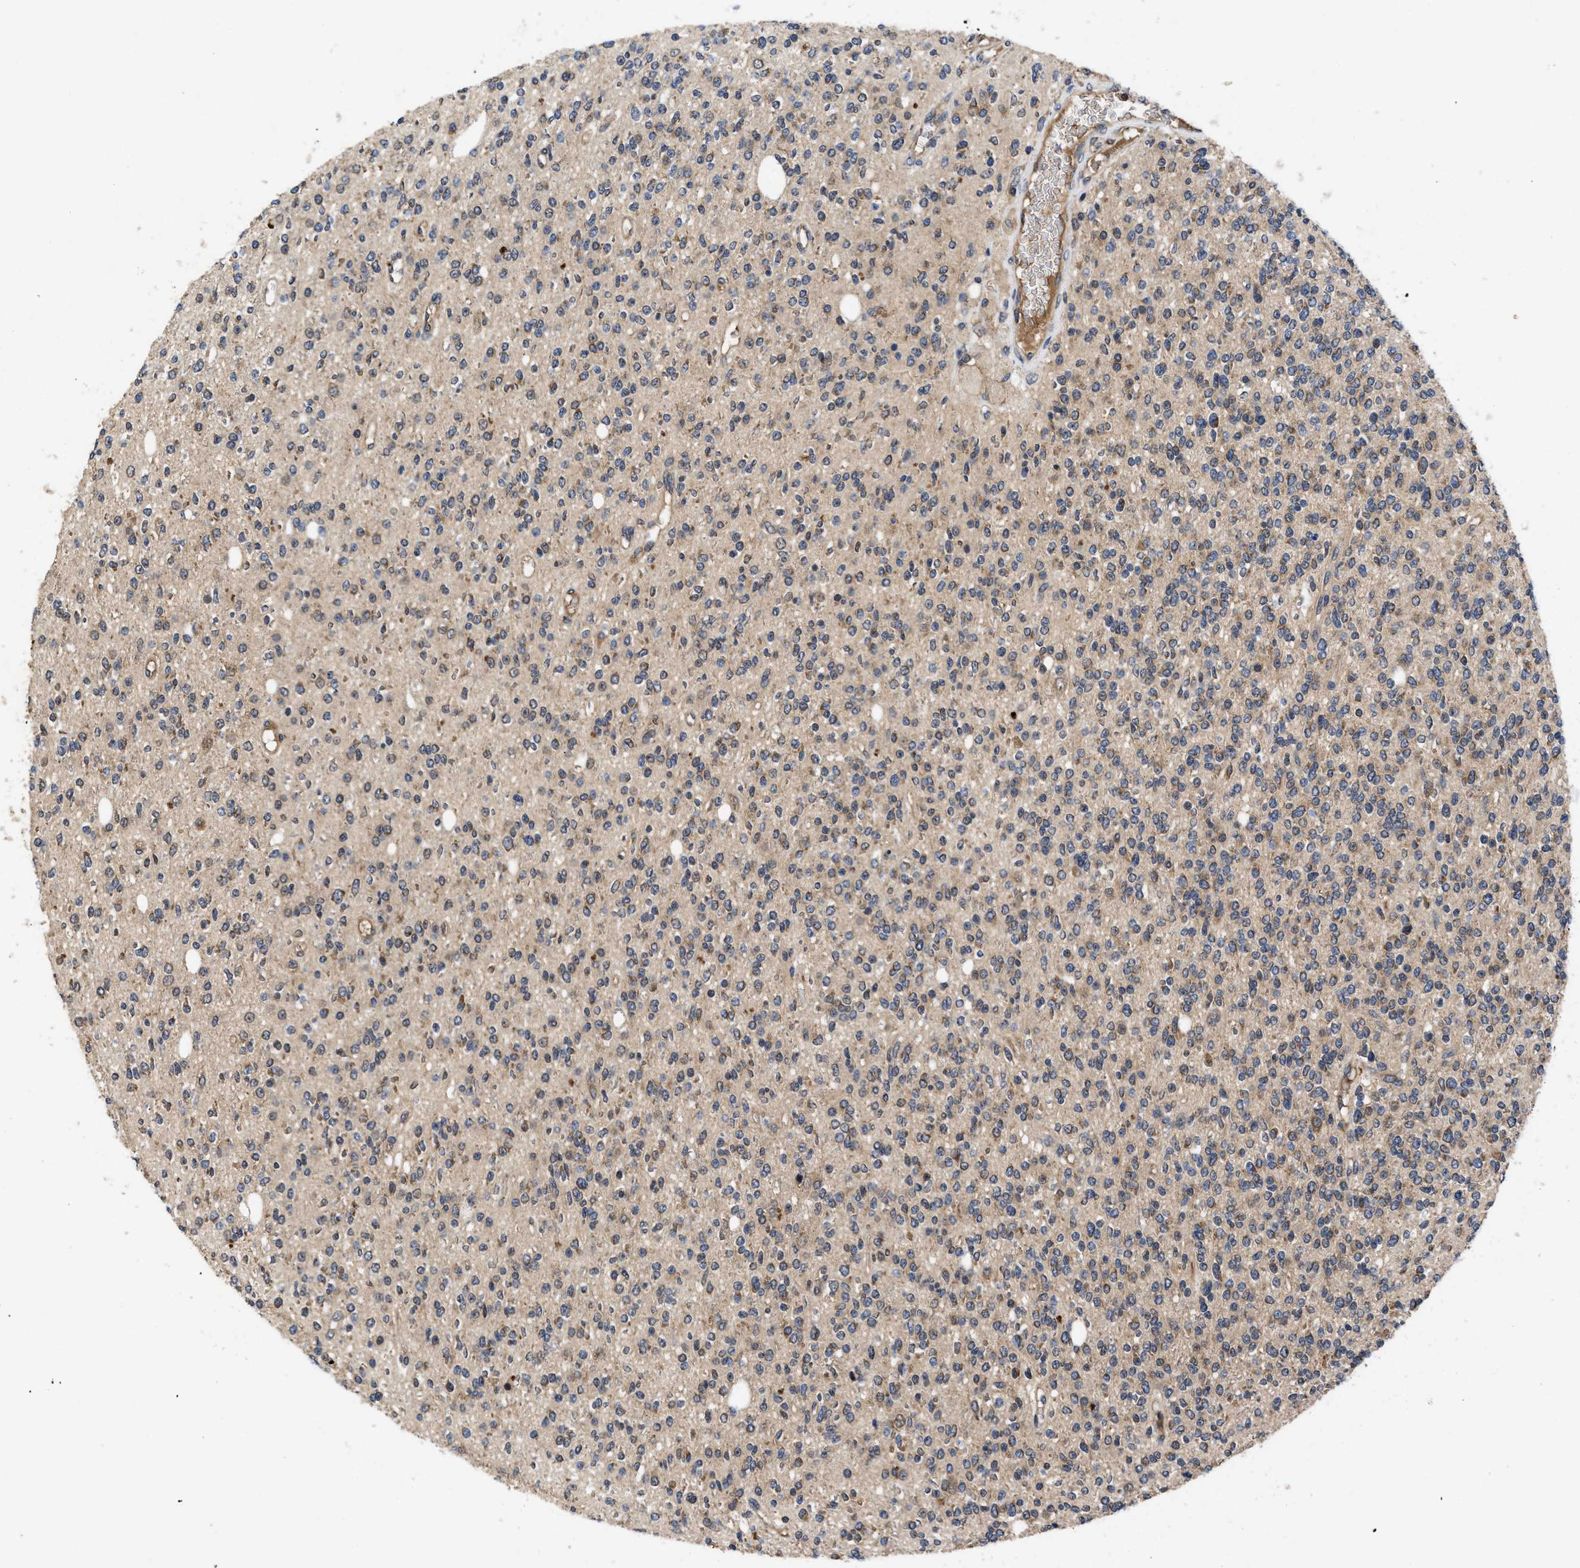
{"staining": {"intensity": "moderate", "quantity": ">75%", "location": "cytoplasmic/membranous"}, "tissue": "glioma", "cell_type": "Tumor cells", "image_type": "cancer", "snomed": [{"axis": "morphology", "description": "Glioma, malignant, High grade"}, {"axis": "topography", "description": "Brain"}], "caption": "Immunohistochemical staining of human malignant glioma (high-grade) reveals moderate cytoplasmic/membranous protein expression in approximately >75% of tumor cells. The staining is performed using DAB (3,3'-diaminobenzidine) brown chromogen to label protein expression. The nuclei are counter-stained blue using hematoxylin.", "gene": "LRRC3", "patient": {"sex": "male", "age": 34}}